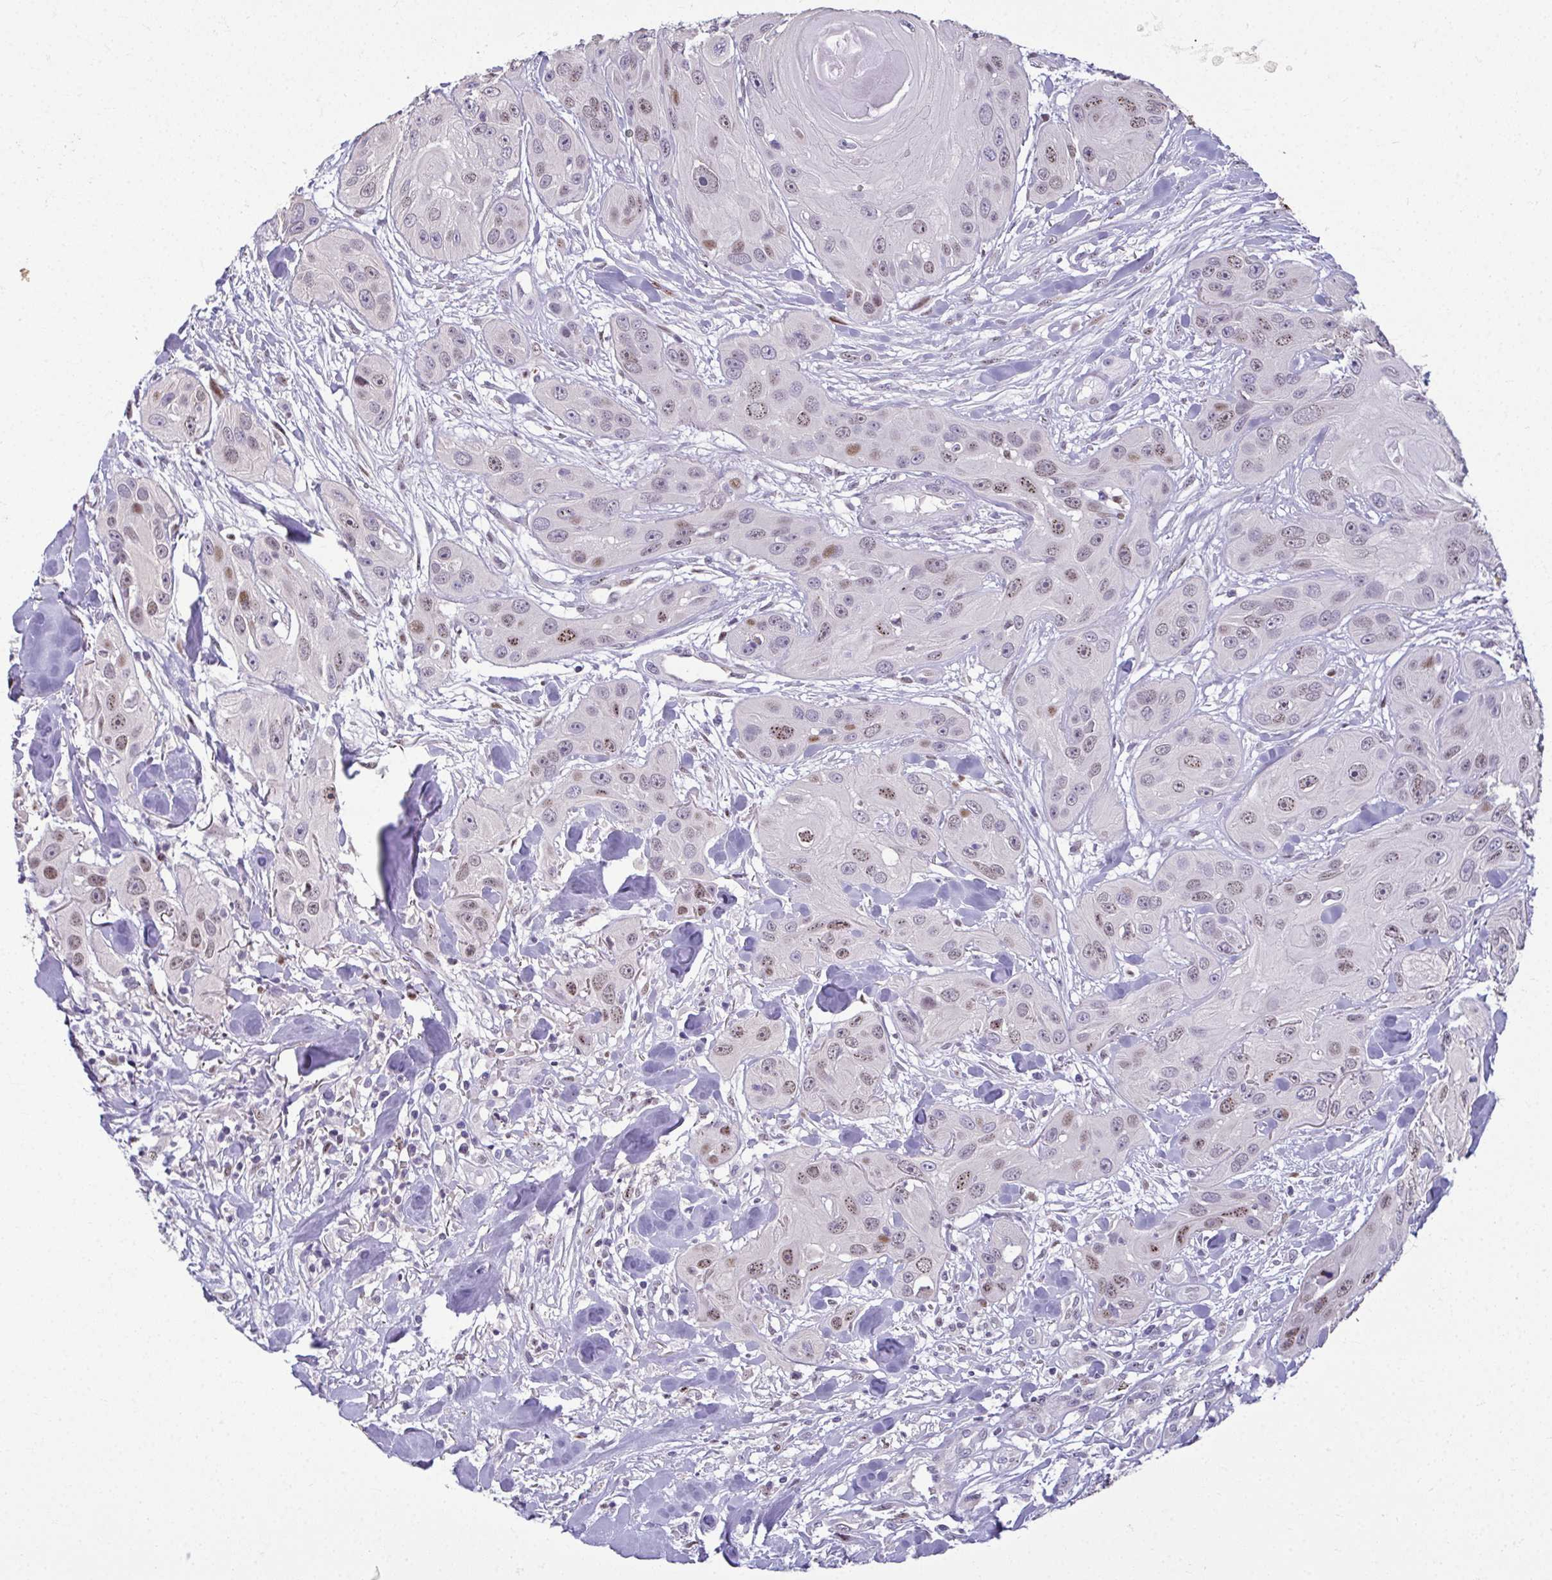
{"staining": {"intensity": "moderate", "quantity": "25%-75%", "location": "nuclear"}, "tissue": "head and neck cancer", "cell_type": "Tumor cells", "image_type": "cancer", "snomed": [{"axis": "morphology", "description": "Squamous cell carcinoma, NOS"}, {"axis": "topography", "description": "Oral tissue"}, {"axis": "topography", "description": "Head-Neck"}], "caption": "Head and neck cancer stained with a protein marker exhibits moderate staining in tumor cells.", "gene": "ODF1", "patient": {"sex": "male", "age": 77}}